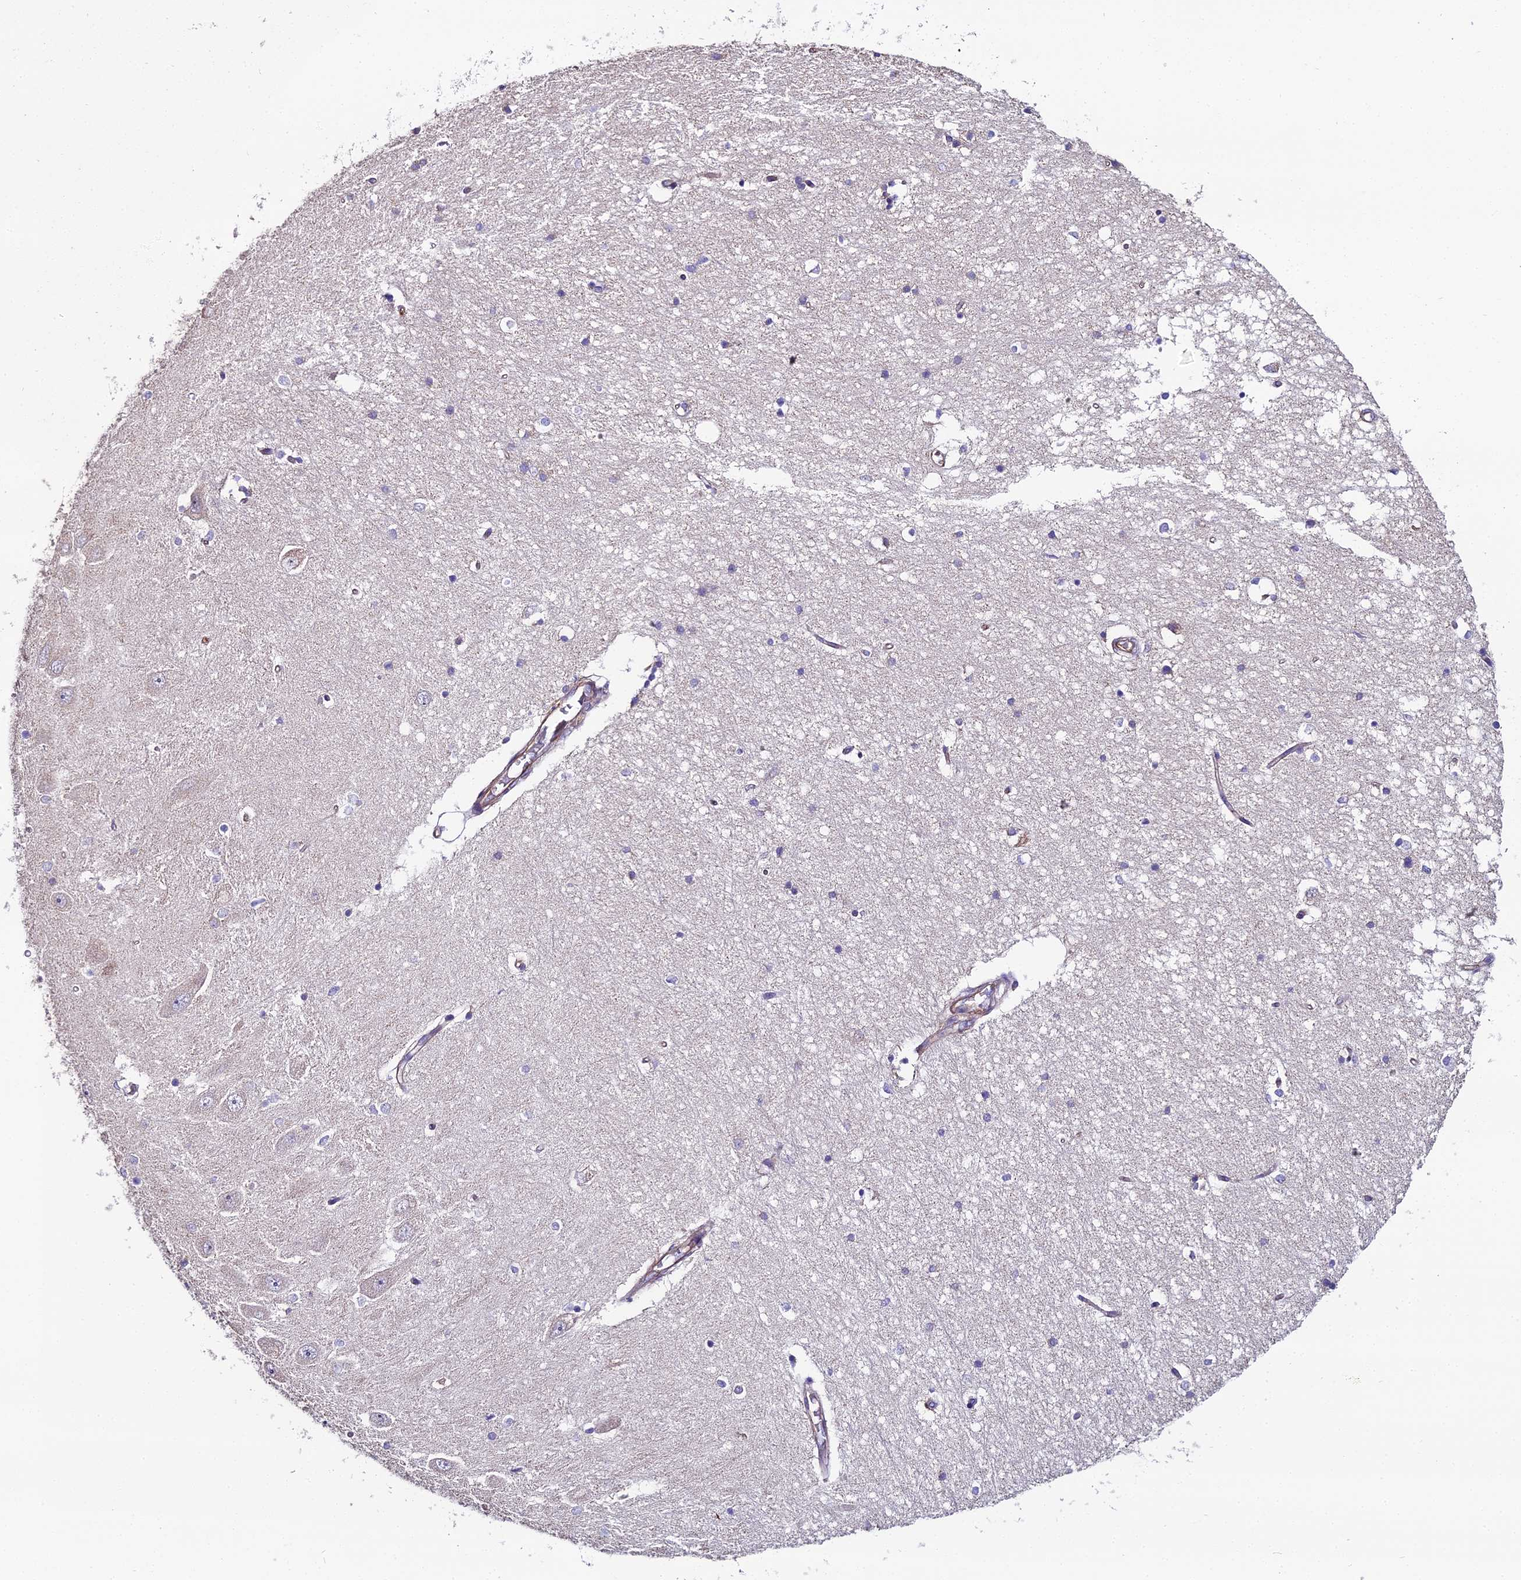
{"staining": {"intensity": "negative", "quantity": "none", "location": "none"}, "tissue": "hippocampus", "cell_type": "Glial cells", "image_type": "normal", "snomed": [{"axis": "morphology", "description": "Normal tissue, NOS"}, {"axis": "topography", "description": "Hippocampus"}], "caption": "The IHC photomicrograph has no significant expression in glial cells of hippocampus.", "gene": "BEX4", "patient": {"sex": "male", "age": 45}}